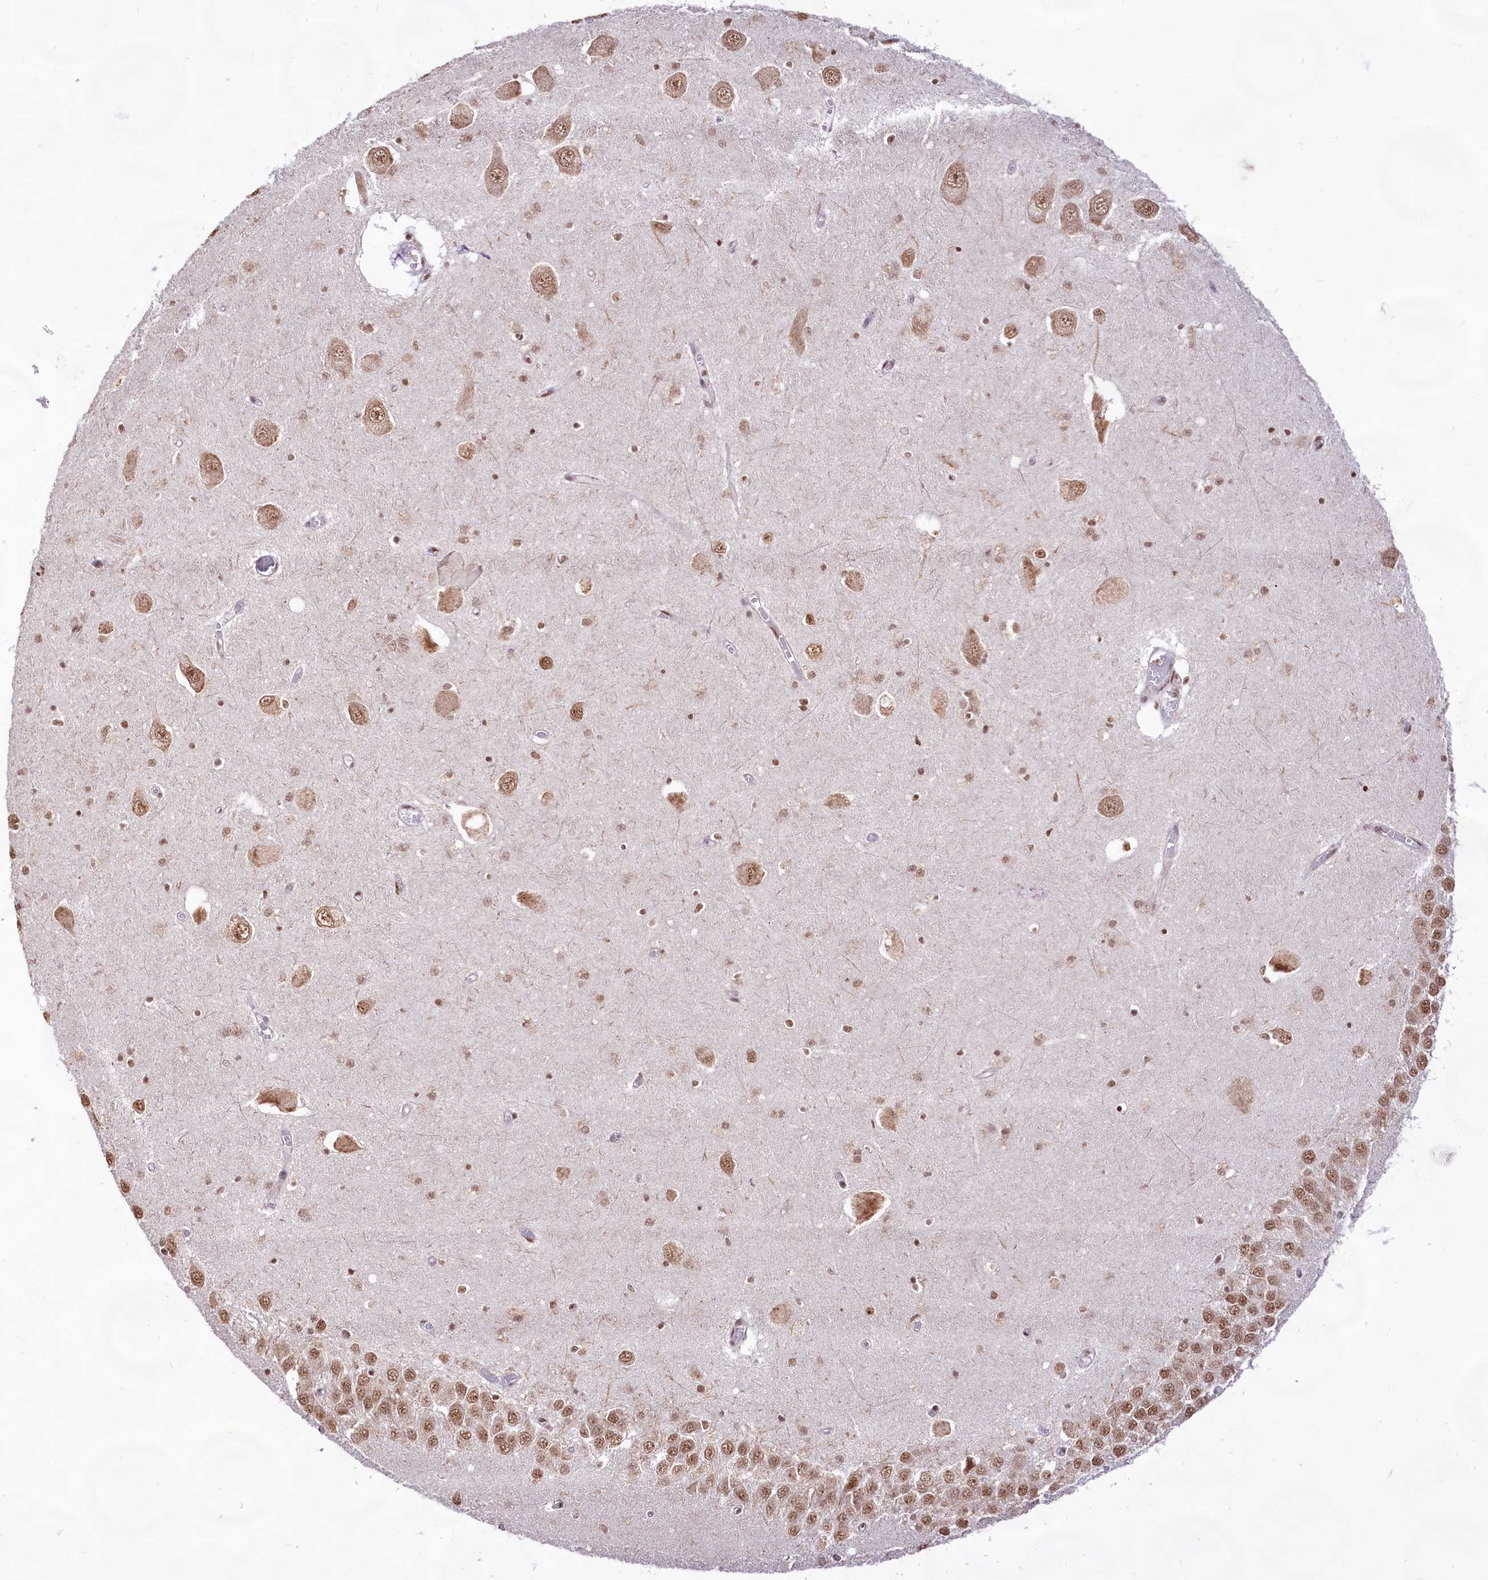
{"staining": {"intensity": "moderate", "quantity": ">75%", "location": "nuclear"}, "tissue": "hippocampus", "cell_type": "Glial cells", "image_type": "normal", "snomed": [{"axis": "morphology", "description": "Normal tissue, NOS"}, {"axis": "topography", "description": "Hippocampus"}], "caption": "A photomicrograph of human hippocampus stained for a protein demonstrates moderate nuclear brown staining in glial cells. The protein is shown in brown color, while the nuclei are stained blue.", "gene": "HIRA", "patient": {"sex": "male", "age": 70}}